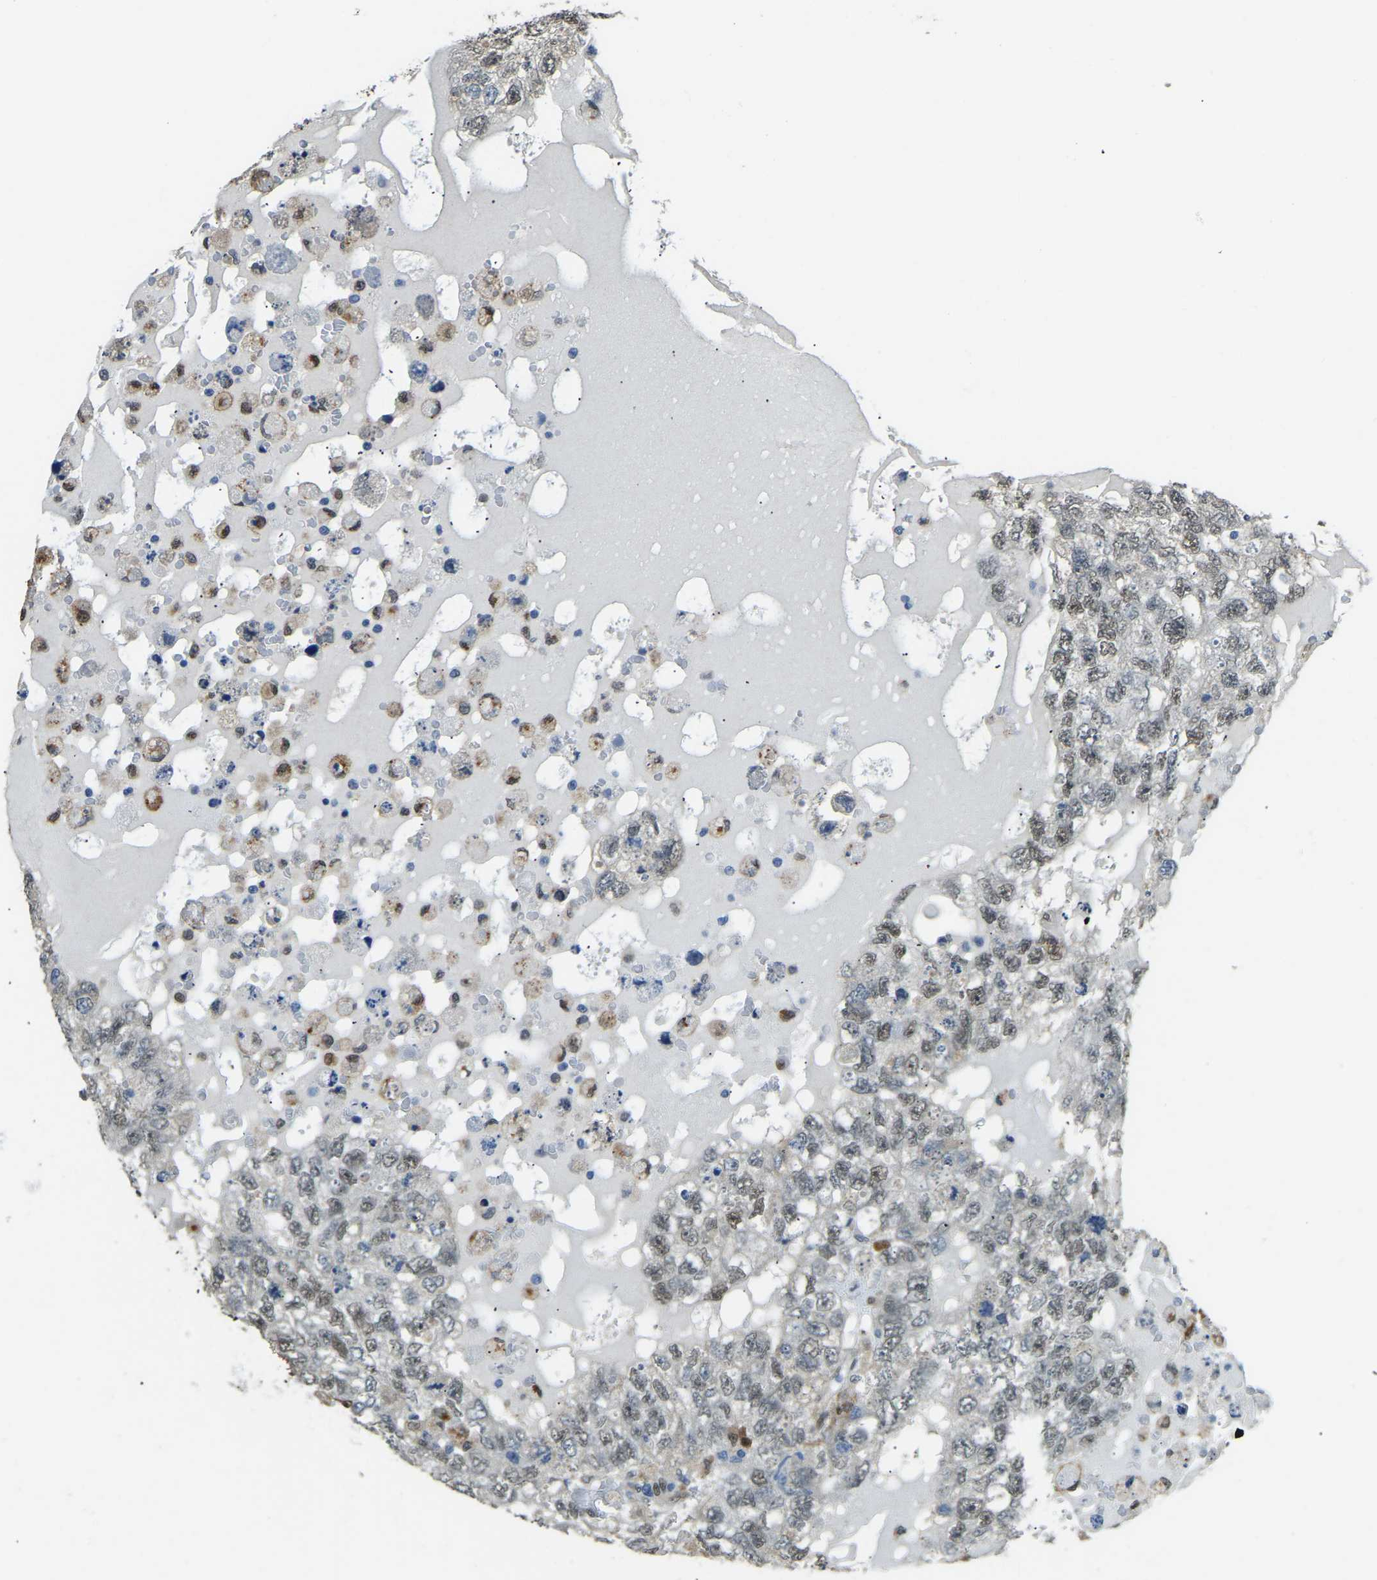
{"staining": {"intensity": "weak", "quantity": "25%-75%", "location": "nuclear"}, "tissue": "testis cancer", "cell_type": "Tumor cells", "image_type": "cancer", "snomed": [{"axis": "morphology", "description": "Carcinoma, Embryonal, NOS"}, {"axis": "topography", "description": "Testis"}], "caption": "Human embryonal carcinoma (testis) stained for a protein (brown) shows weak nuclear positive staining in approximately 25%-75% of tumor cells.", "gene": "NANS", "patient": {"sex": "male", "age": 36}}